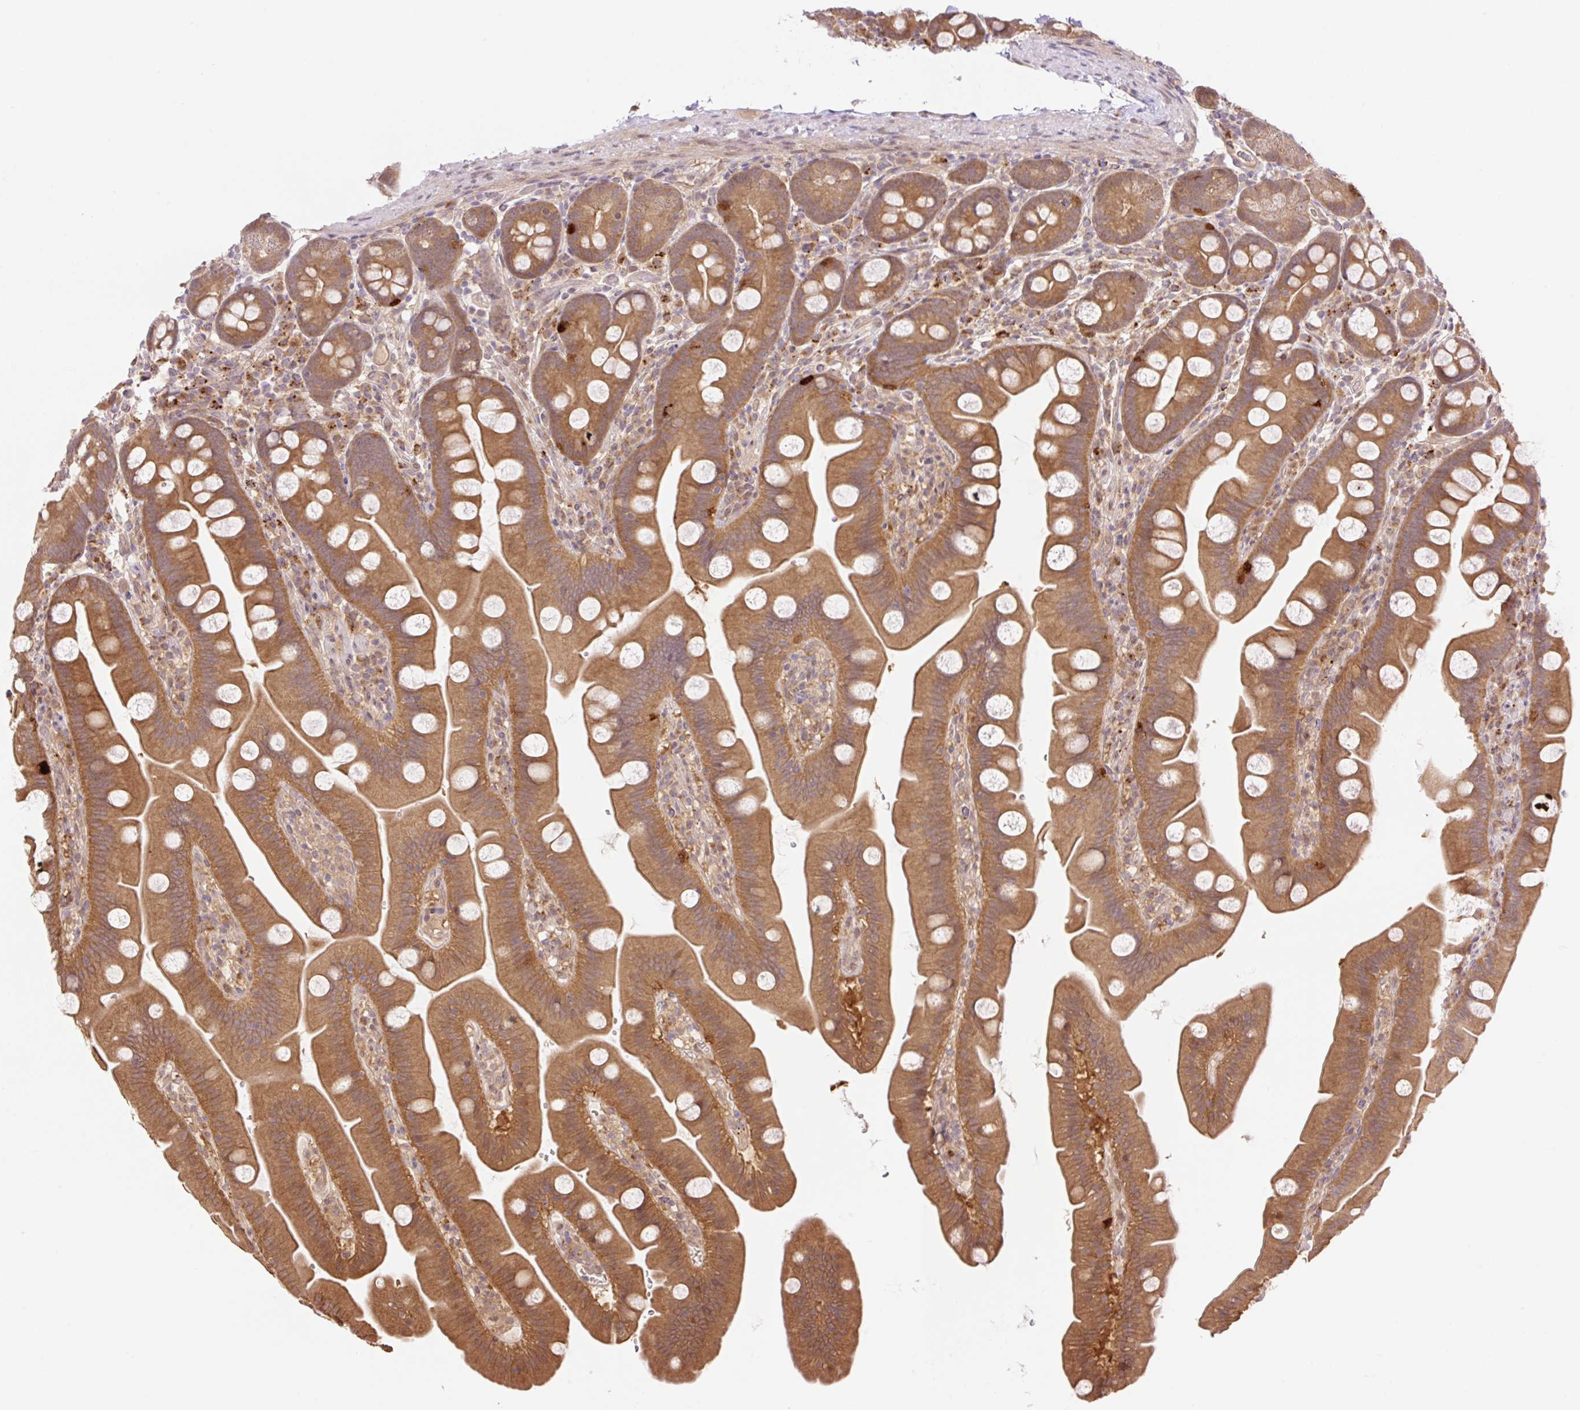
{"staining": {"intensity": "moderate", "quantity": ">75%", "location": "cytoplasmic/membranous"}, "tissue": "small intestine", "cell_type": "Glandular cells", "image_type": "normal", "snomed": [{"axis": "morphology", "description": "Normal tissue, NOS"}, {"axis": "topography", "description": "Small intestine"}], "caption": "Immunohistochemistry of unremarkable human small intestine shows medium levels of moderate cytoplasmic/membranous staining in approximately >75% of glandular cells.", "gene": "VPS25", "patient": {"sex": "female", "age": 68}}